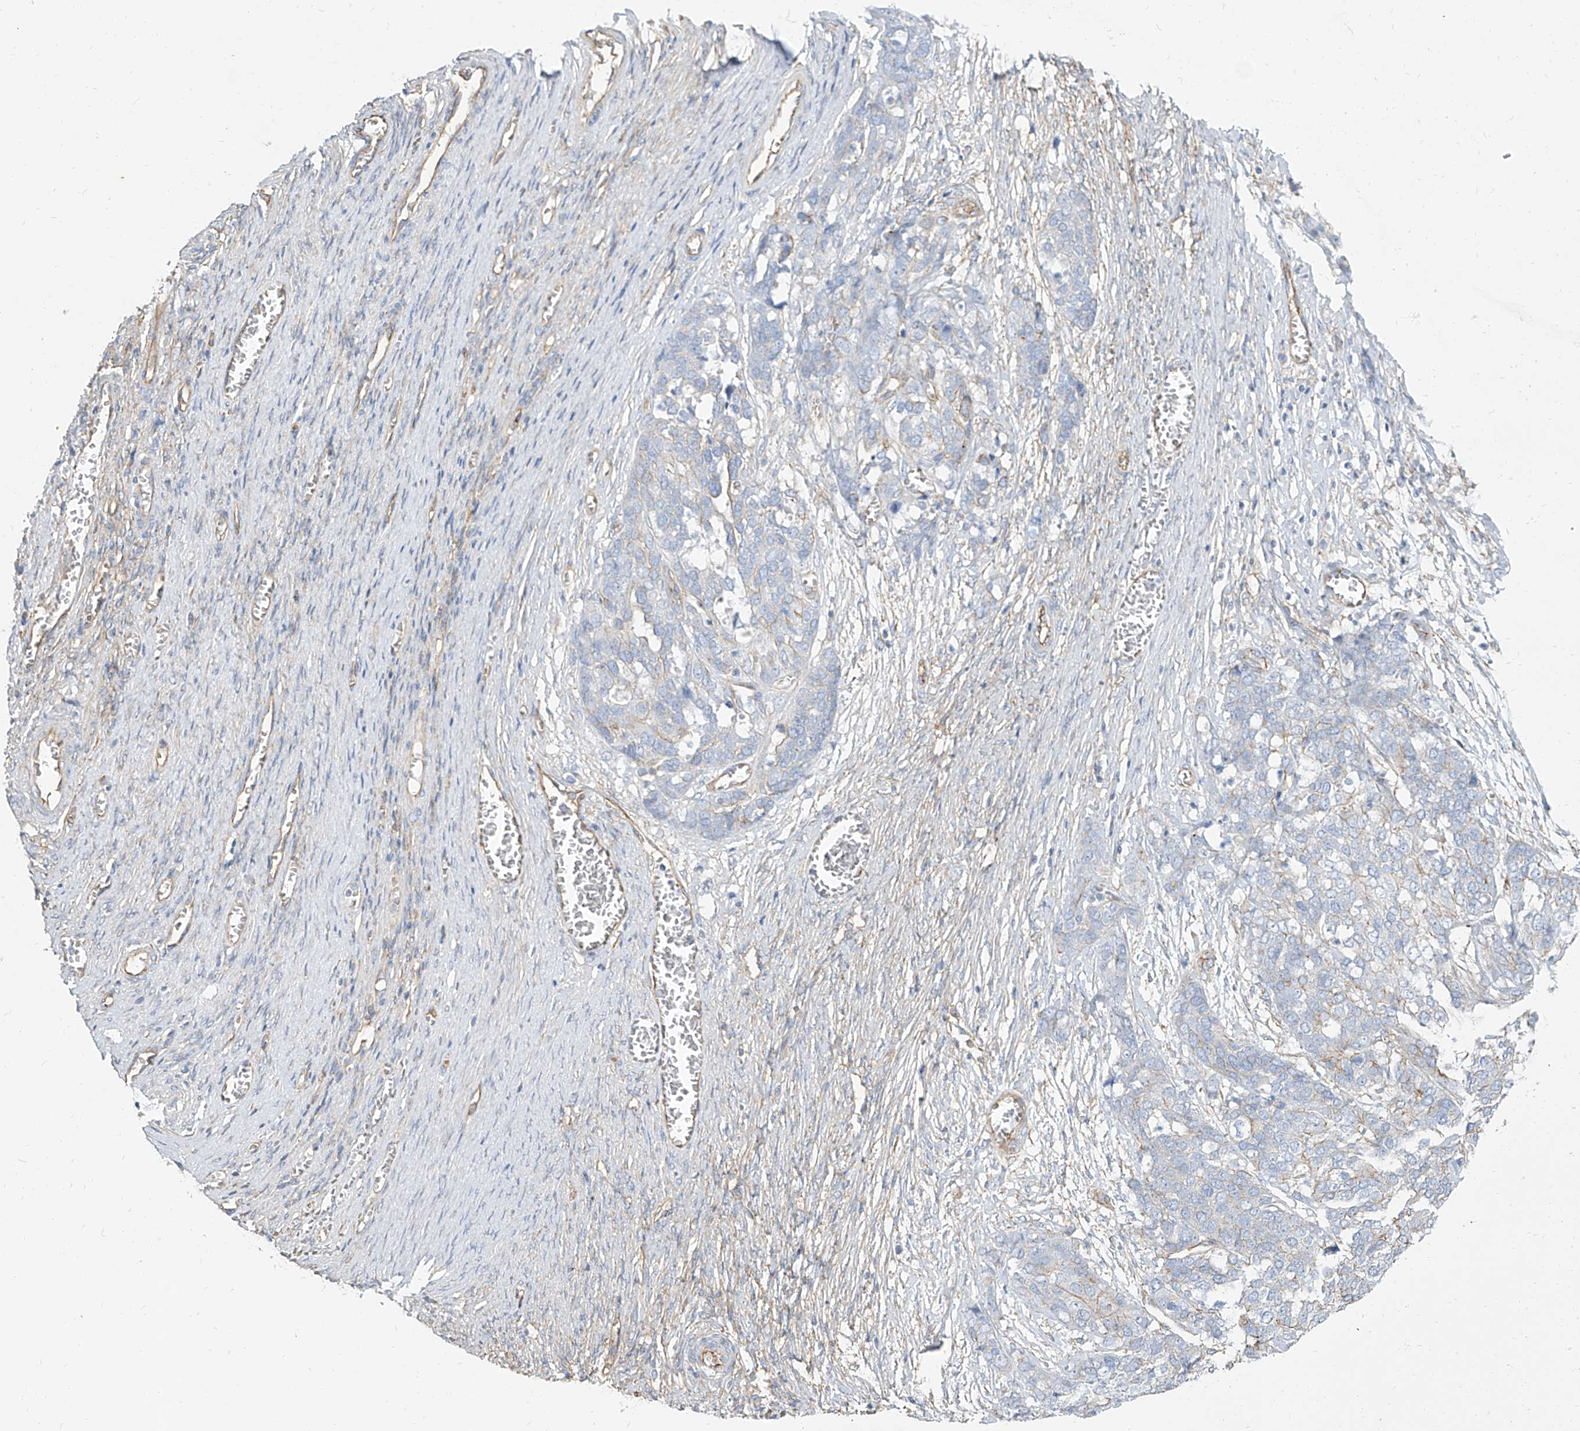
{"staining": {"intensity": "weak", "quantity": "<25%", "location": "cytoplasmic/membranous"}, "tissue": "ovarian cancer", "cell_type": "Tumor cells", "image_type": "cancer", "snomed": [{"axis": "morphology", "description": "Cystadenocarcinoma, serous, NOS"}, {"axis": "topography", "description": "Ovary"}], "caption": "Protein analysis of ovarian serous cystadenocarcinoma exhibits no significant staining in tumor cells.", "gene": "TXLNB", "patient": {"sex": "female", "age": 44}}